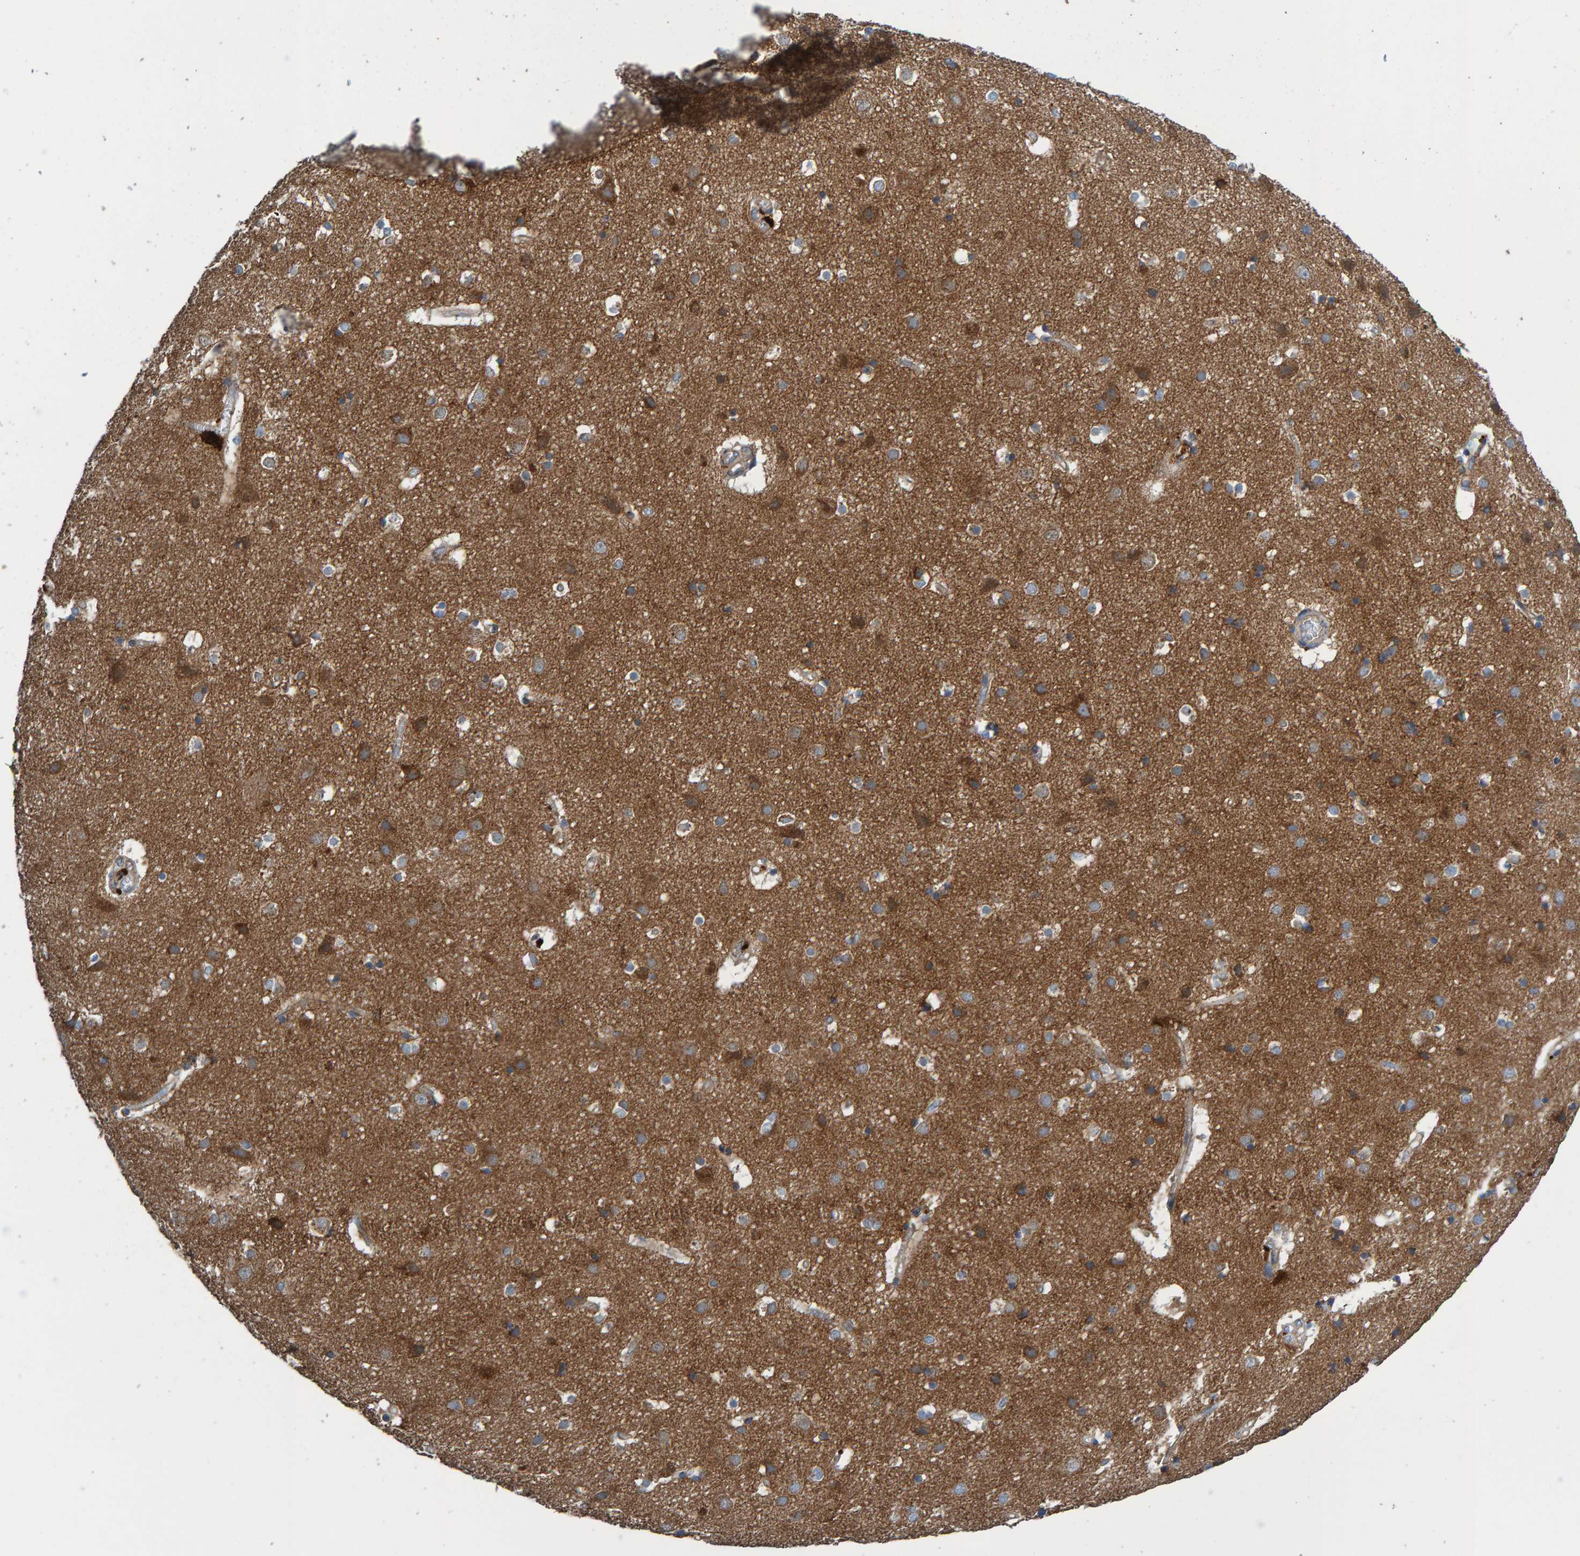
{"staining": {"intensity": "negative", "quantity": "none", "location": "none"}, "tissue": "cerebral cortex", "cell_type": "Endothelial cells", "image_type": "normal", "snomed": [{"axis": "morphology", "description": "Normal tissue, NOS"}, {"axis": "topography", "description": "Cerebral cortex"}], "caption": "A high-resolution histopathology image shows immunohistochemistry staining of normal cerebral cortex, which exhibits no significant positivity in endothelial cells.", "gene": "MKLN1", "patient": {"sex": "male", "age": 54}}